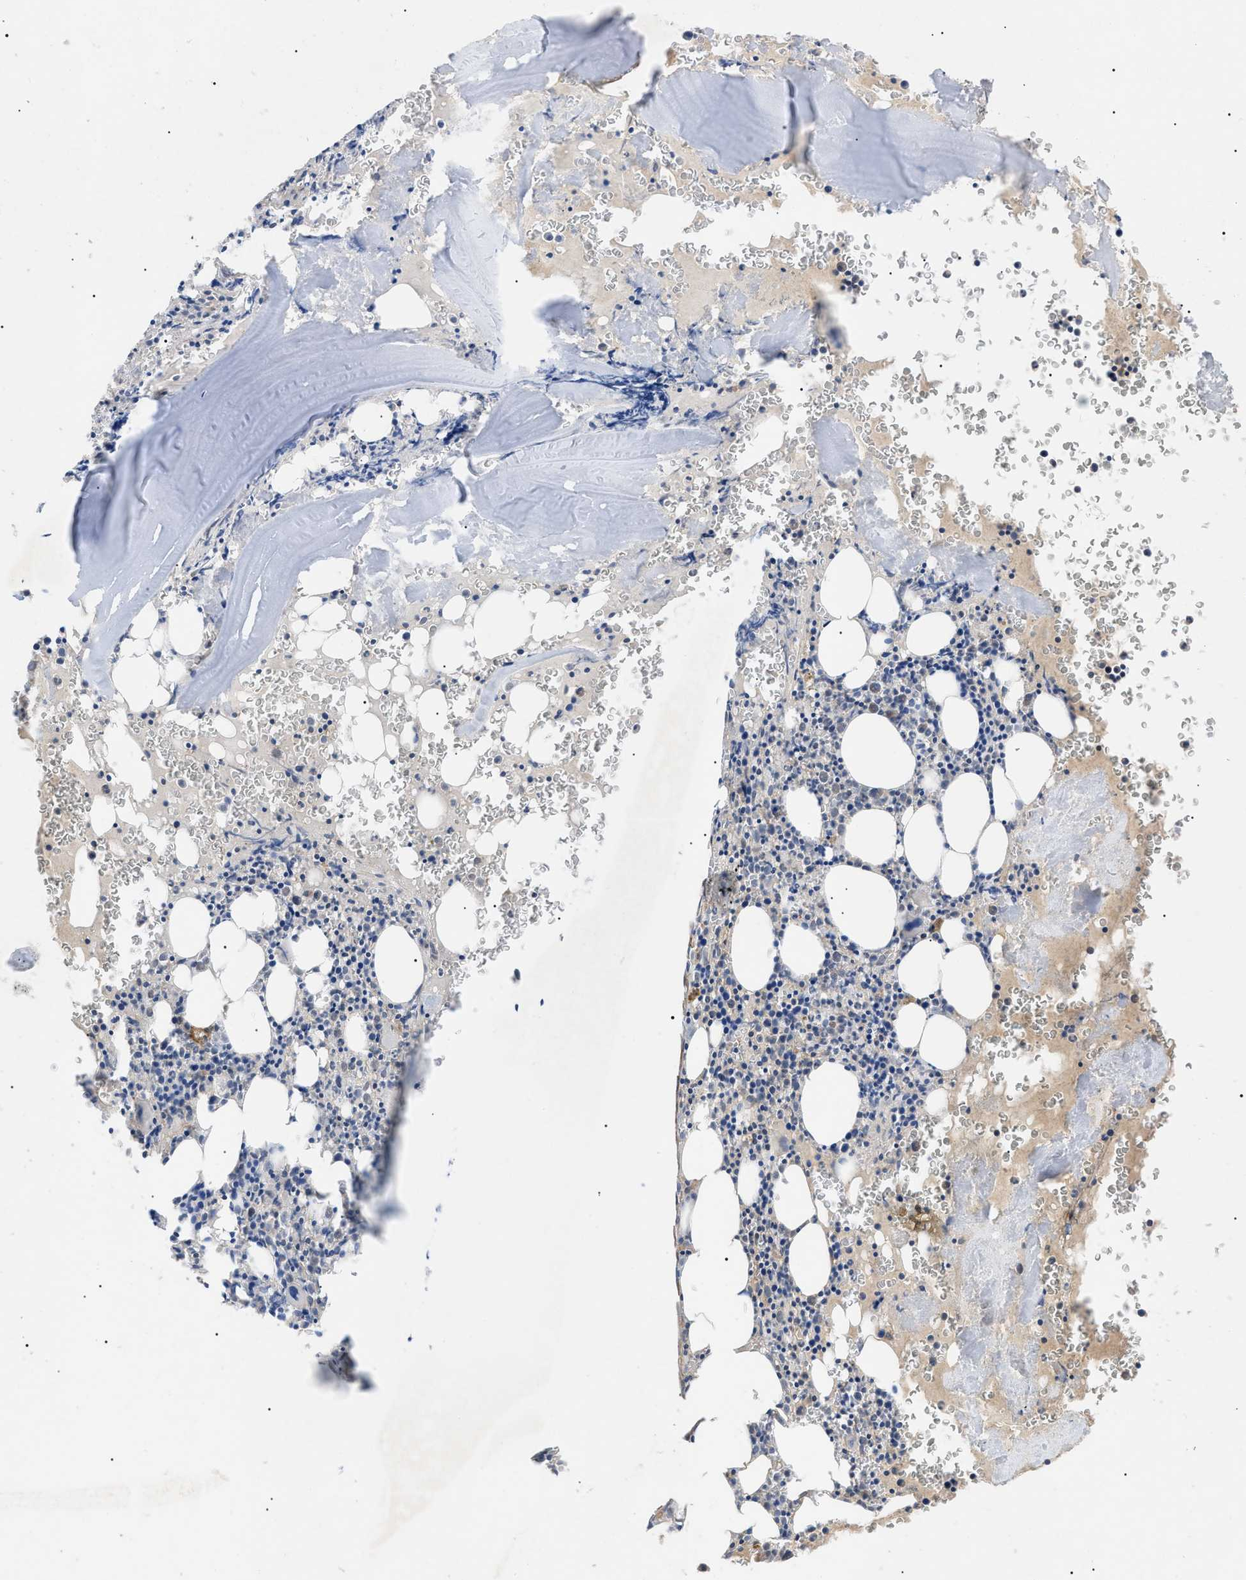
{"staining": {"intensity": "weak", "quantity": "<25%", "location": "cytoplasmic/membranous"}, "tissue": "bone marrow", "cell_type": "Hematopoietic cells", "image_type": "normal", "snomed": [{"axis": "morphology", "description": "Normal tissue, NOS"}, {"axis": "morphology", "description": "Inflammation, NOS"}, {"axis": "topography", "description": "Bone marrow"}], "caption": "The image shows no significant expression in hematopoietic cells of bone marrow.", "gene": "CRCP", "patient": {"sex": "male", "age": 37}}